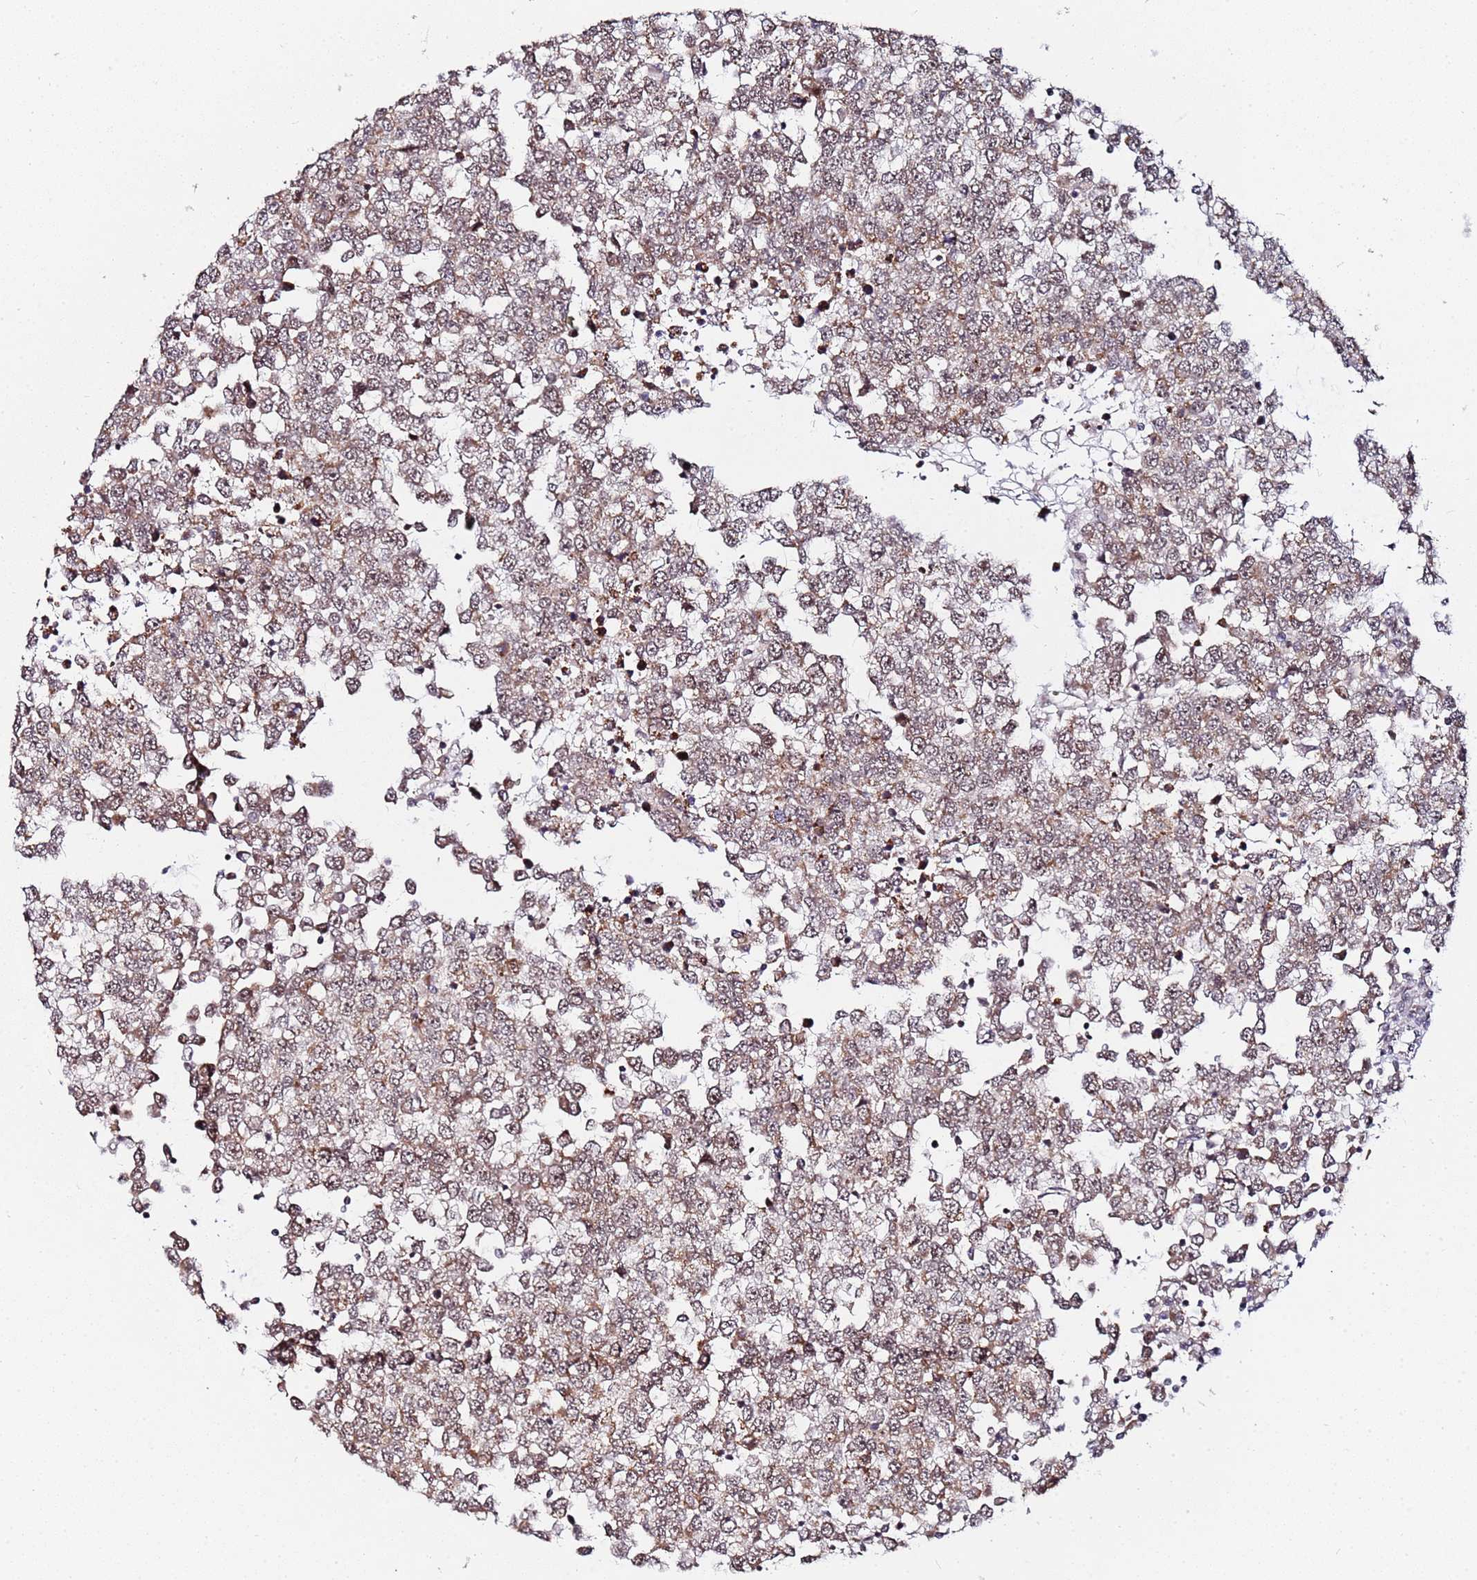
{"staining": {"intensity": "weak", "quantity": ">75%", "location": "cytoplasmic/membranous,nuclear"}, "tissue": "testis cancer", "cell_type": "Tumor cells", "image_type": "cancer", "snomed": [{"axis": "morphology", "description": "Seminoma, NOS"}, {"axis": "topography", "description": "Testis"}], "caption": "The image displays staining of testis cancer (seminoma), revealing weak cytoplasmic/membranous and nuclear protein staining (brown color) within tumor cells.", "gene": "PPM1H", "patient": {"sex": "male", "age": 65}}